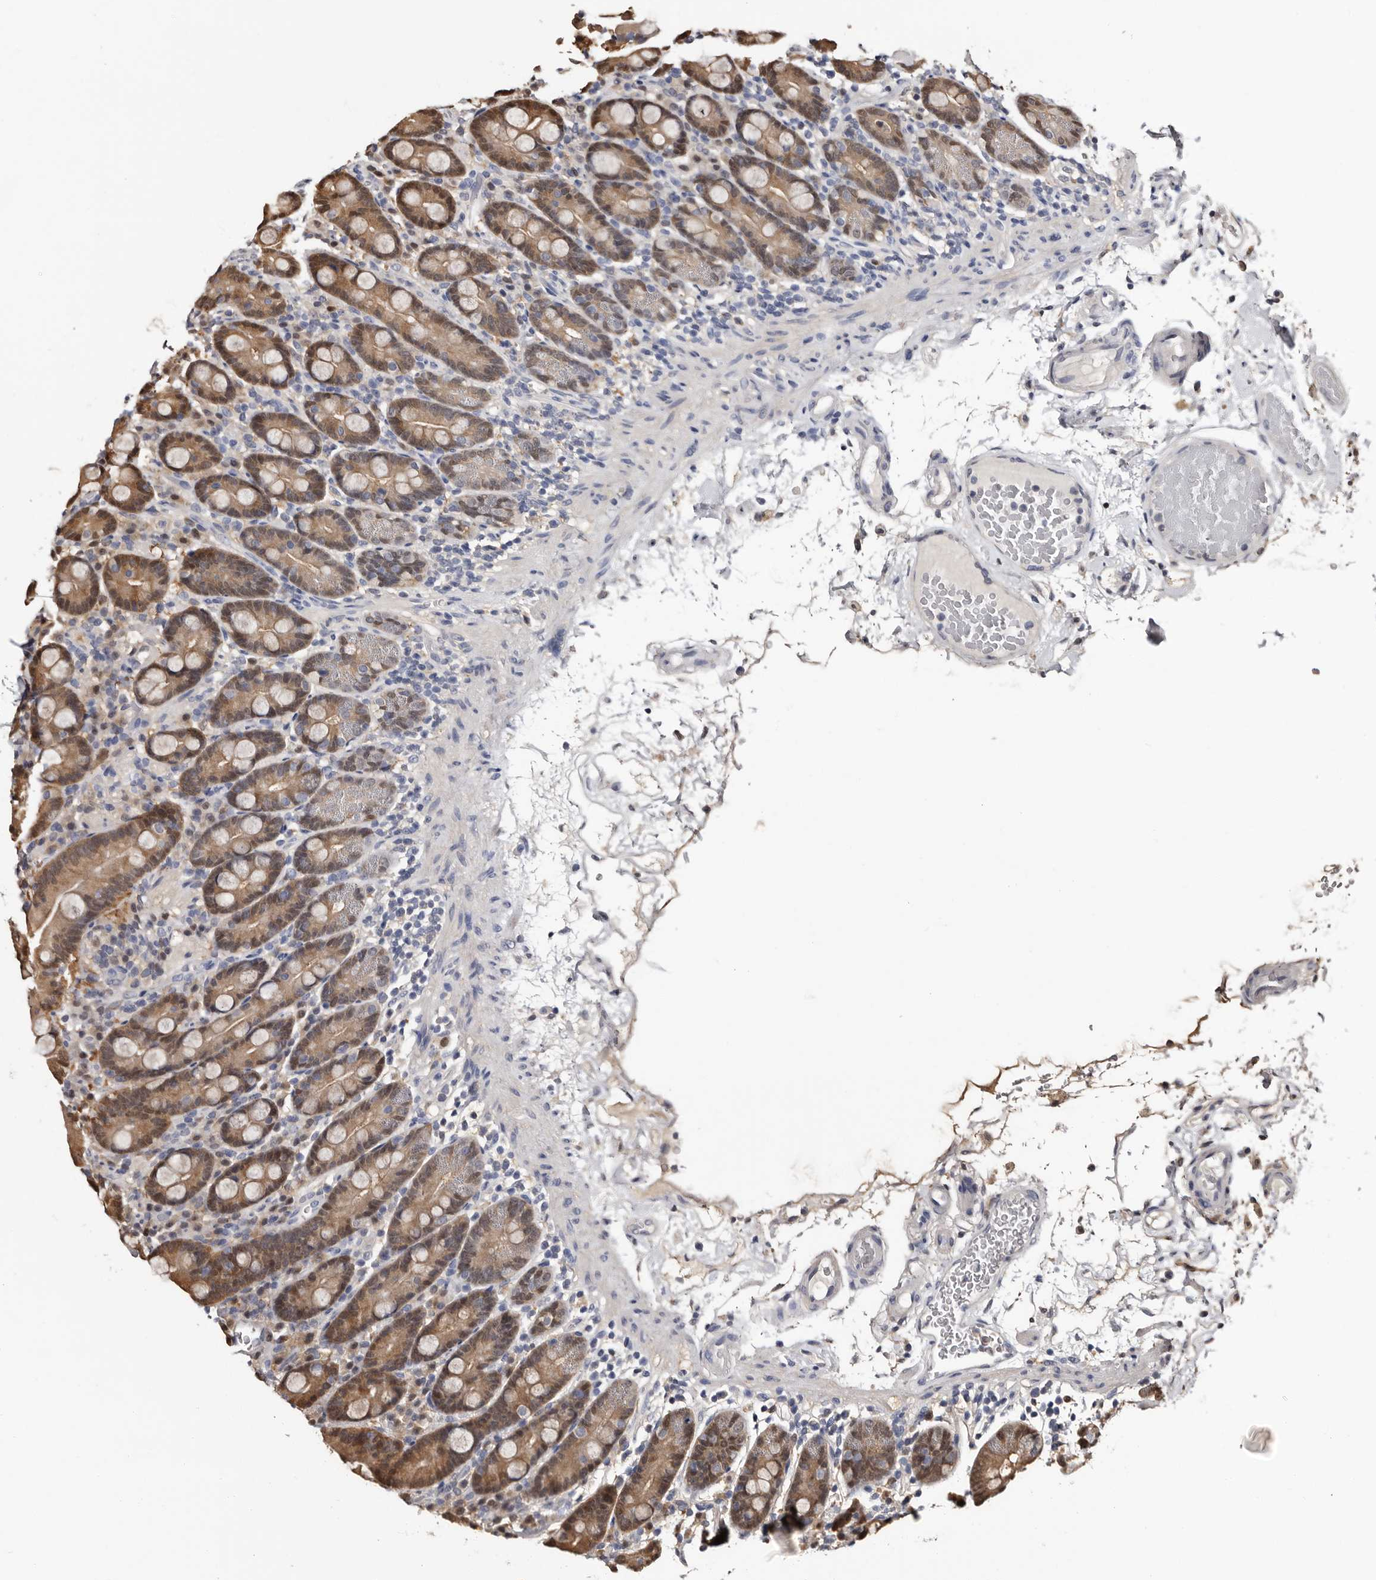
{"staining": {"intensity": "moderate", "quantity": "25%-75%", "location": "cytoplasmic/membranous,nuclear"}, "tissue": "duodenum", "cell_type": "Glandular cells", "image_type": "normal", "snomed": [{"axis": "morphology", "description": "Normal tissue, NOS"}, {"axis": "topography", "description": "Small intestine, NOS"}], "caption": "This histopathology image shows immunohistochemistry staining of benign human duodenum, with medium moderate cytoplasmic/membranous,nuclear positivity in approximately 25%-75% of glandular cells.", "gene": "DNPH1", "patient": {"sex": "female", "age": 71}}